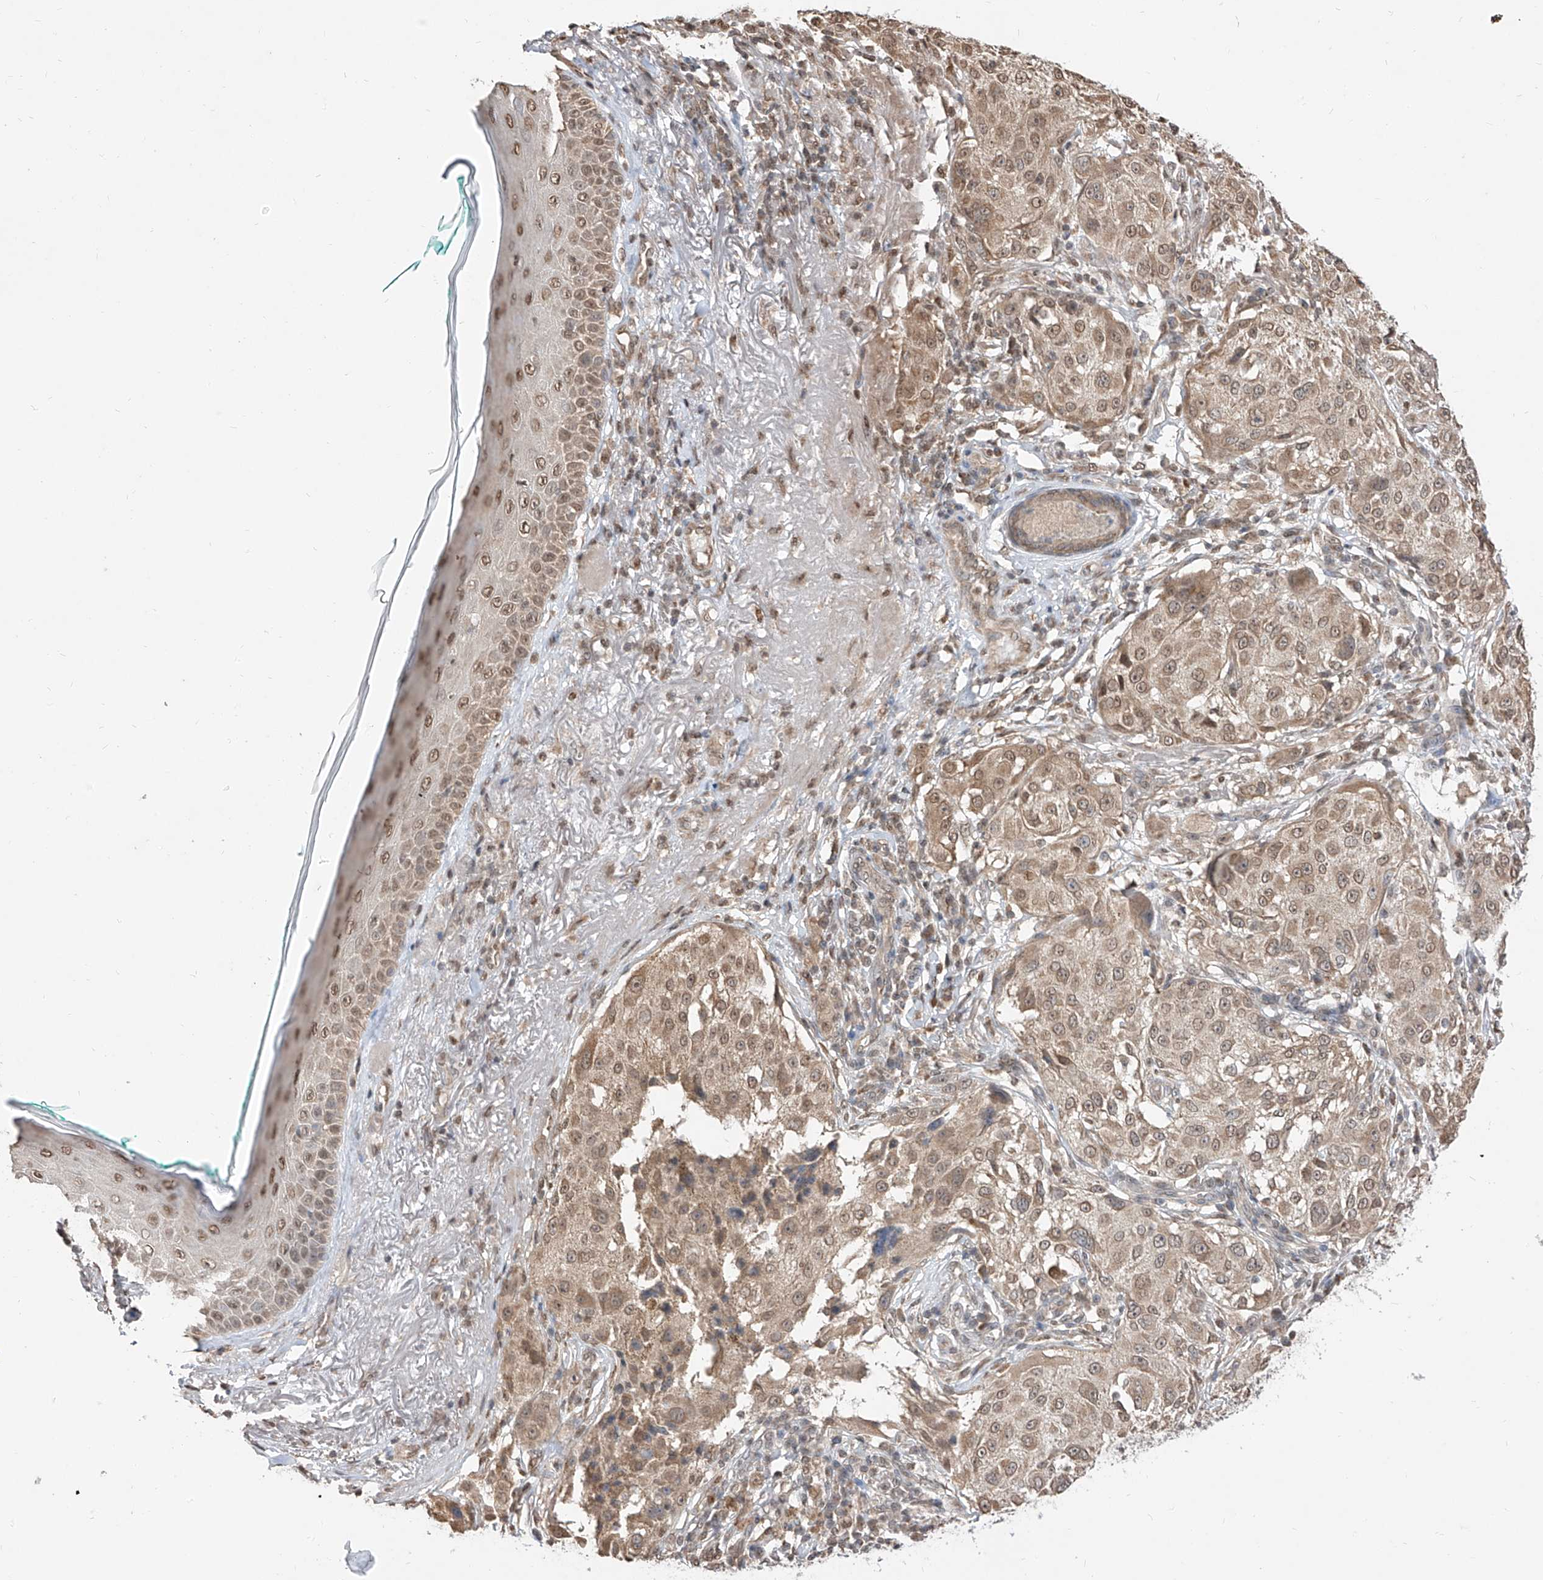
{"staining": {"intensity": "weak", "quantity": ">75%", "location": "cytoplasmic/membranous,nuclear"}, "tissue": "melanoma", "cell_type": "Tumor cells", "image_type": "cancer", "snomed": [{"axis": "morphology", "description": "Necrosis, NOS"}, {"axis": "morphology", "description": "Malignant melanoma, NOS"}, {"axis": "topography", "description": "Skin"}], "caption": "The histopathology image reveals staining of malignant melanoma, revealing weak cytoplasmic/membranous and nuclear protein expression (brown color) within tumor cells. (brown staining indicates protein expression, while blue staining denotes nuclei).", "gene": "C8orf82", "patient": {"sex": "female", "age": 87}}